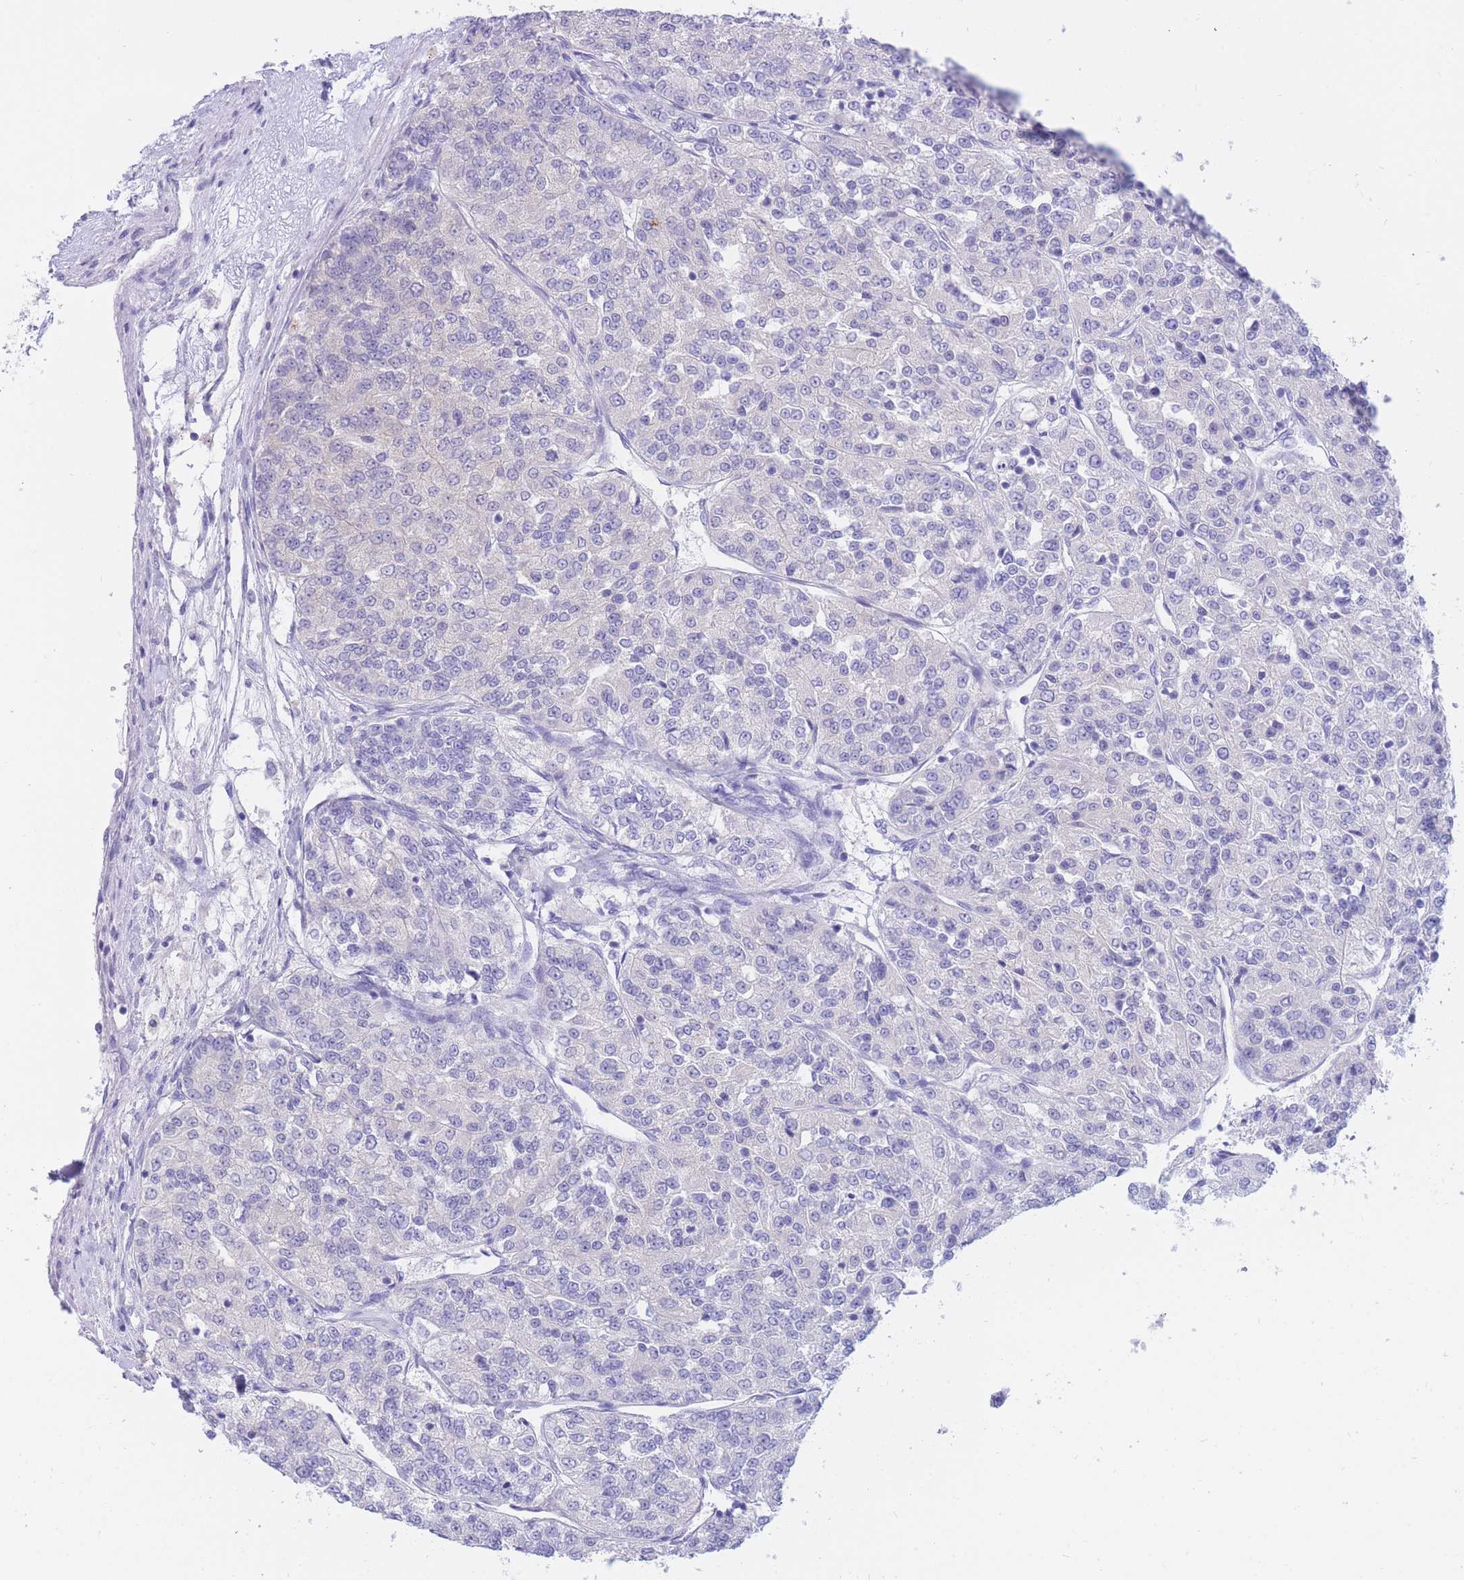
{"staining": {"intensity": "negative", "quantity": "none", "location": "none"}, "tissue": "renal cancer", "cell_type": "Tumor cells", "image_type": "cancer", "snomed": [{"axis": "morphology", "description": "Adenocarcinoma, NOS"}, {"axis": "topography", "description": "Kidney"}], "caption": "Adenocarcinoma (renal) stained for a protein using immunohistochemistry demonstrates no expression tumor cells.", "gene": "SULT1A1", "patient": {"sex": "female", "age": 63}}